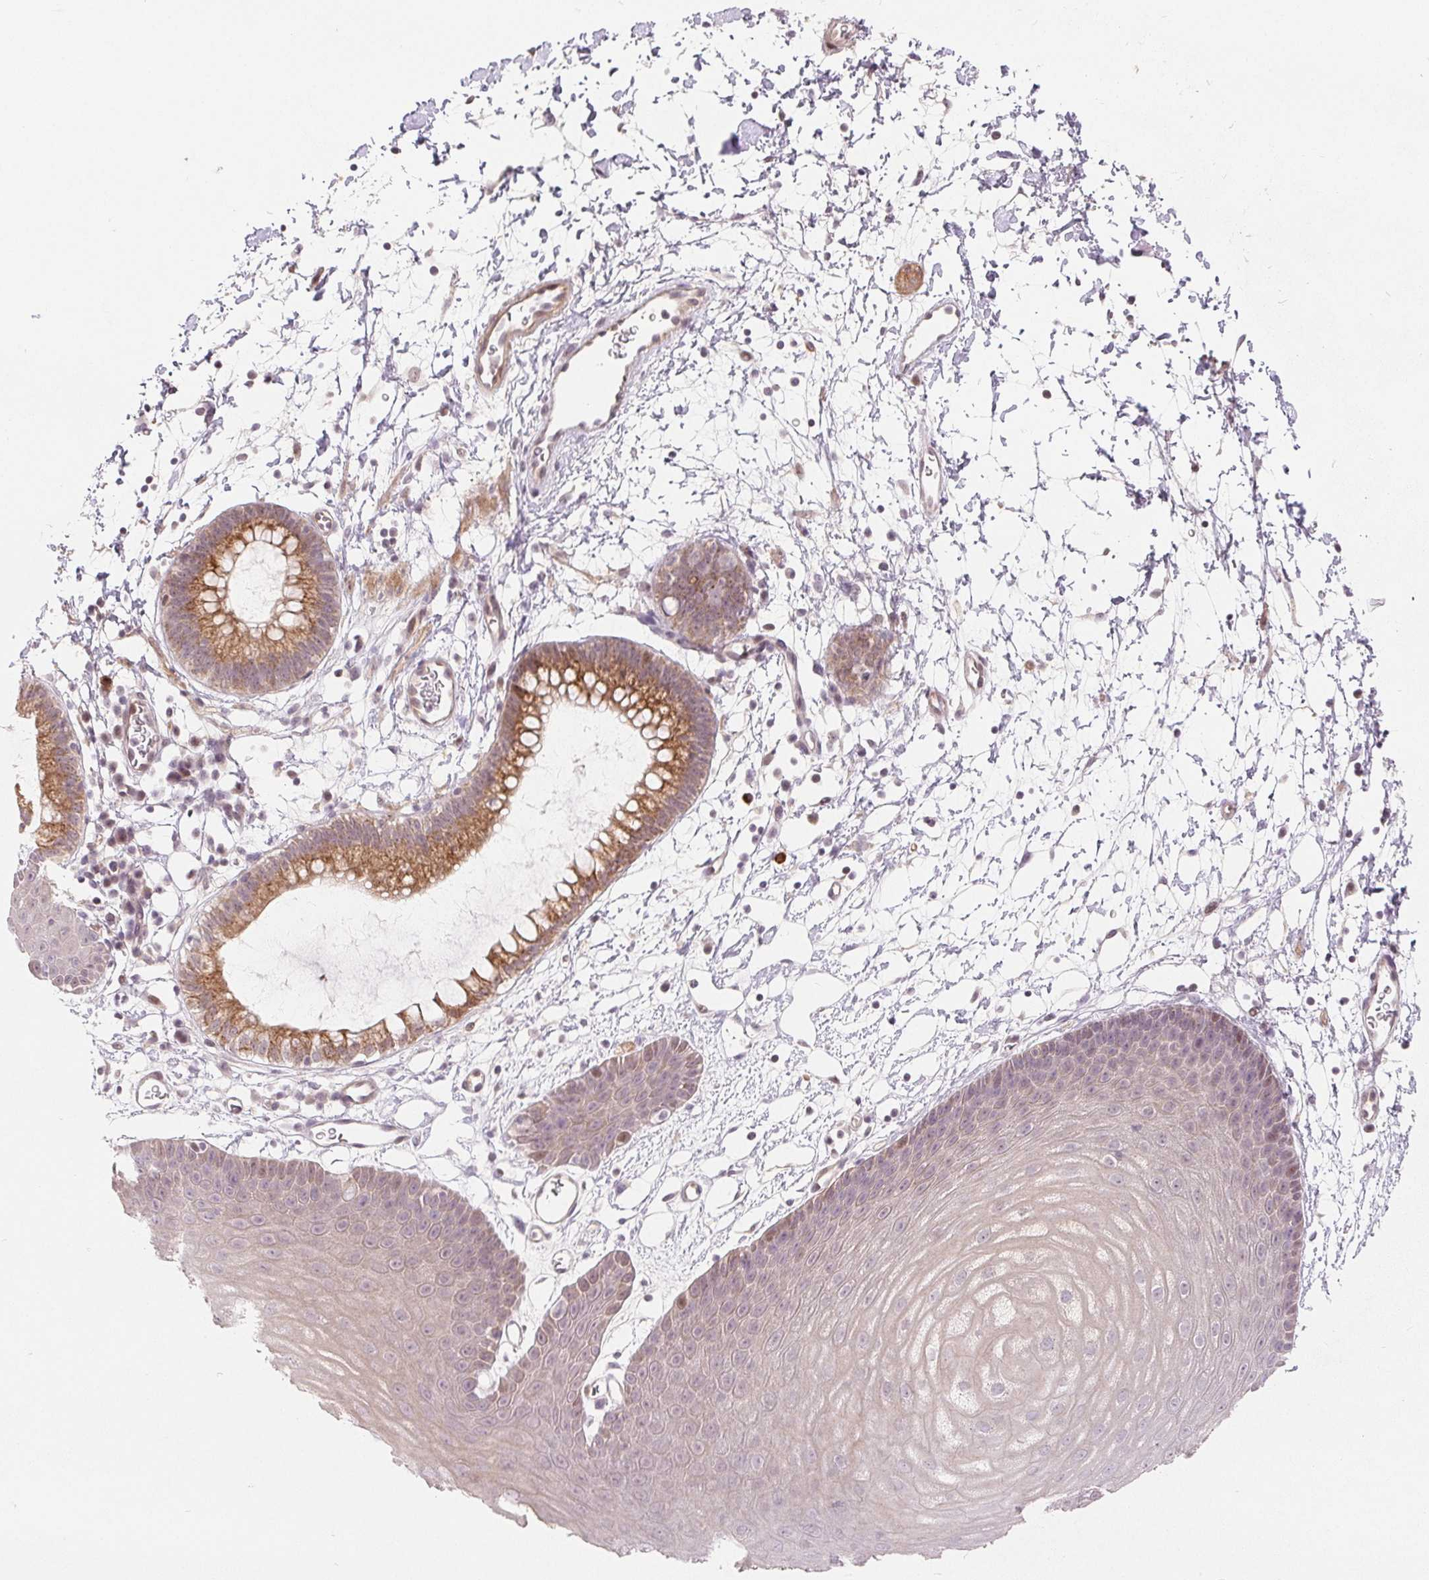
{"staining": {"intensity": "moderate", "quantity": "25%-75%", "location": "cytoplasmic/membranous,nuclear"}, "tissue": "skin", "cell_type": "Epidermal cells", "image_type": "normal", "snomed": [{"axis": "morphology", "description": "Normal tissue, NOS"}, {"axis": "topography", "description": "Anal"}], "caption": "Protein expression analysis of benign human skin reveals moderate cytoplasmic/membranous,nuclear staining in approximately 25%-75% of epidermal cells. Immunohistochemistry (ihc) stains the protein of interest in brown and the nuclei are stained blue.", "gene": "NRG2", "patient": {"sex": "male", "age": 53}}